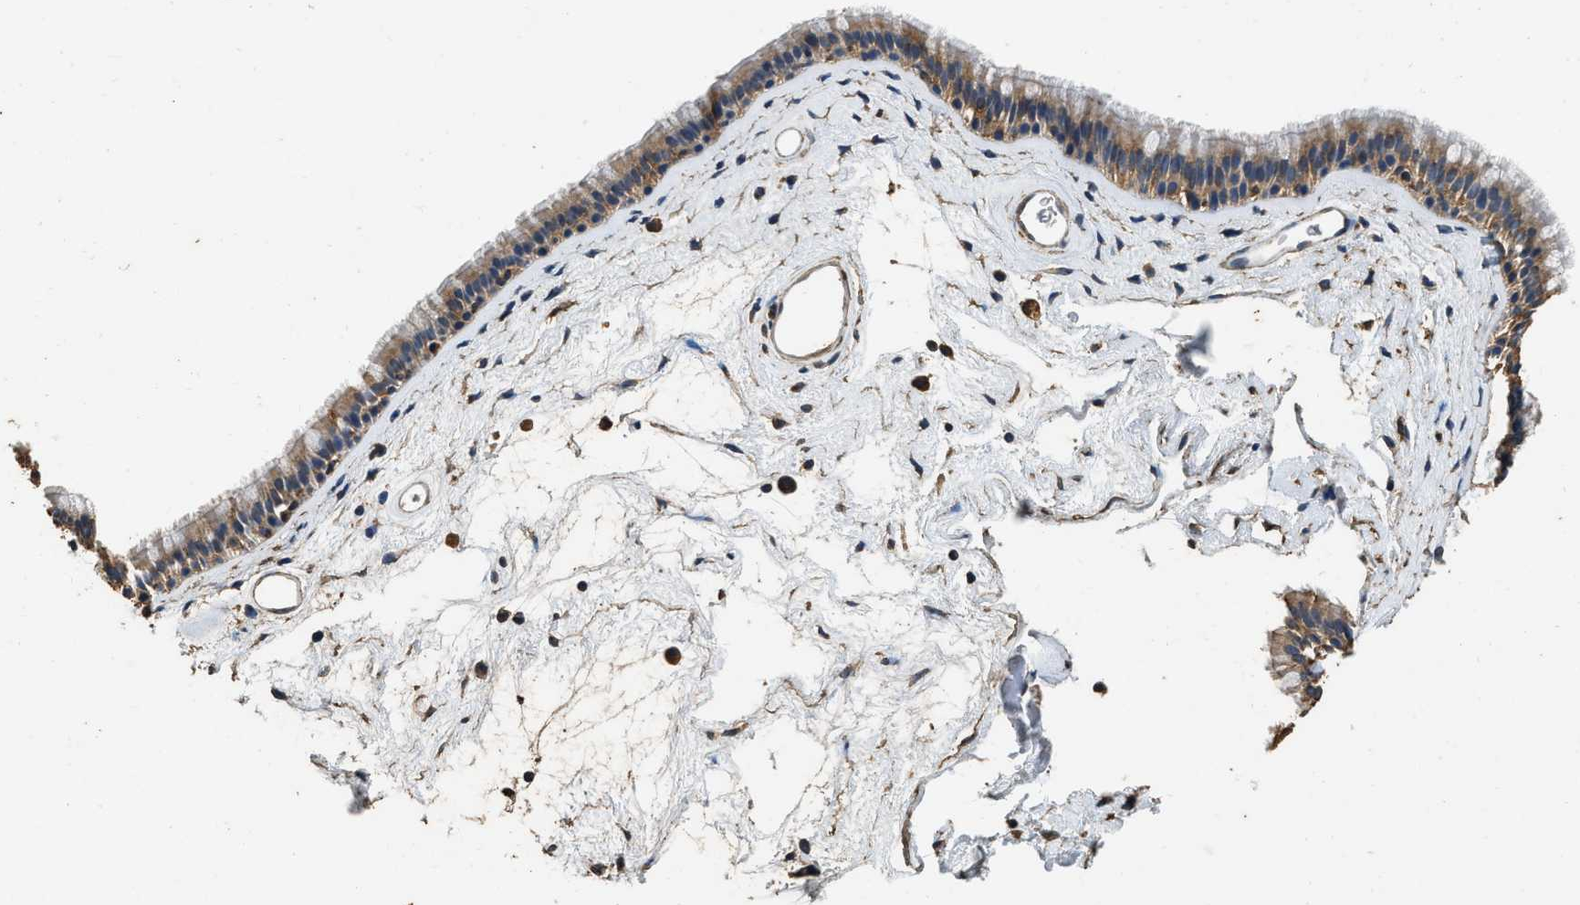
{"staining": {"intensity": "moderate", "quantity": ">75%", "location": "cytoplasmic/membranous"}, "tissue": "nasopharynx", "cell_type": "Respiratory epithelial cells", "image_type": "normal", "snomed": [{"axis": "morphology", "description": "Normal tissue, NOS"}, {"axis": "morphology", "description": "Inflammation, NOS"}, {"axis": "topography", "description": "Nasopharynx"}], "caption": "High-magnification brightfield microscopy of benign nasopharynx stained with DAB (brown) and counterstained with hematoxylin (blue). respiratory epithelial cells exhibit moderate cytoplasmic/membranous staining is identified in approximately>75% of cells.", "gene": "MIB1", "patient": {"sex": "male", "age": 48}}